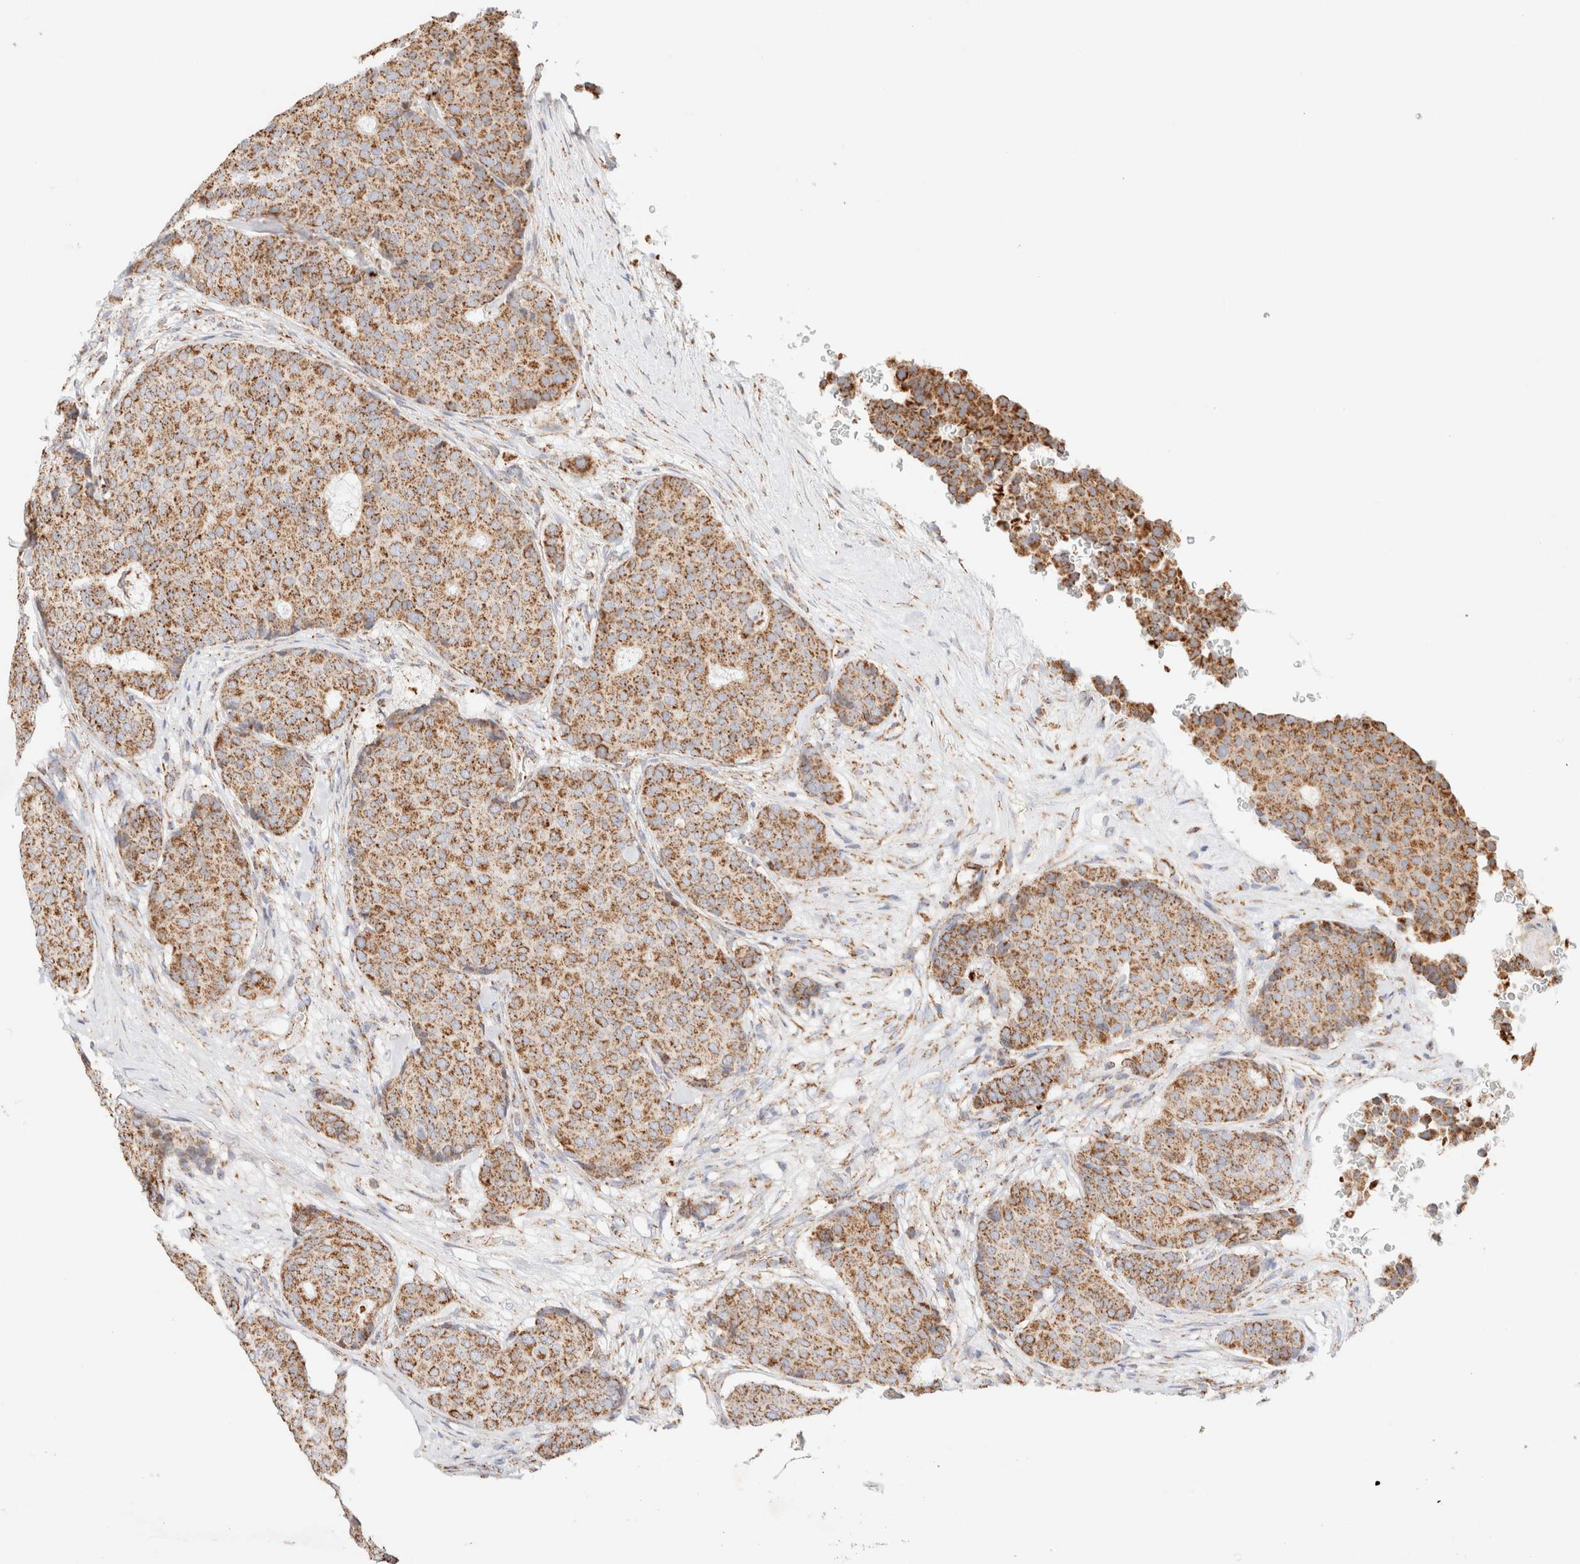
{"staining": {"intensity": "moderate", "quantity": ">75%", "location": "cytoplasmic/membranous"}, "tissue": "breast cancer", "cell_type": "Tumor cells", "image_type": "cancer", "snomed": [{"axis": "morphology", "description": "Duct carcinoma"}, {"axis": "topography", "description": "Breast"}], "caption": "Breast cancer stained with a brown dye reveals moderate cytoplasmic/membranous positive positivity in approximately >75% of tumor cells.", "gene": "PHB2", "patient": {"sex": "female", "age": 75}}